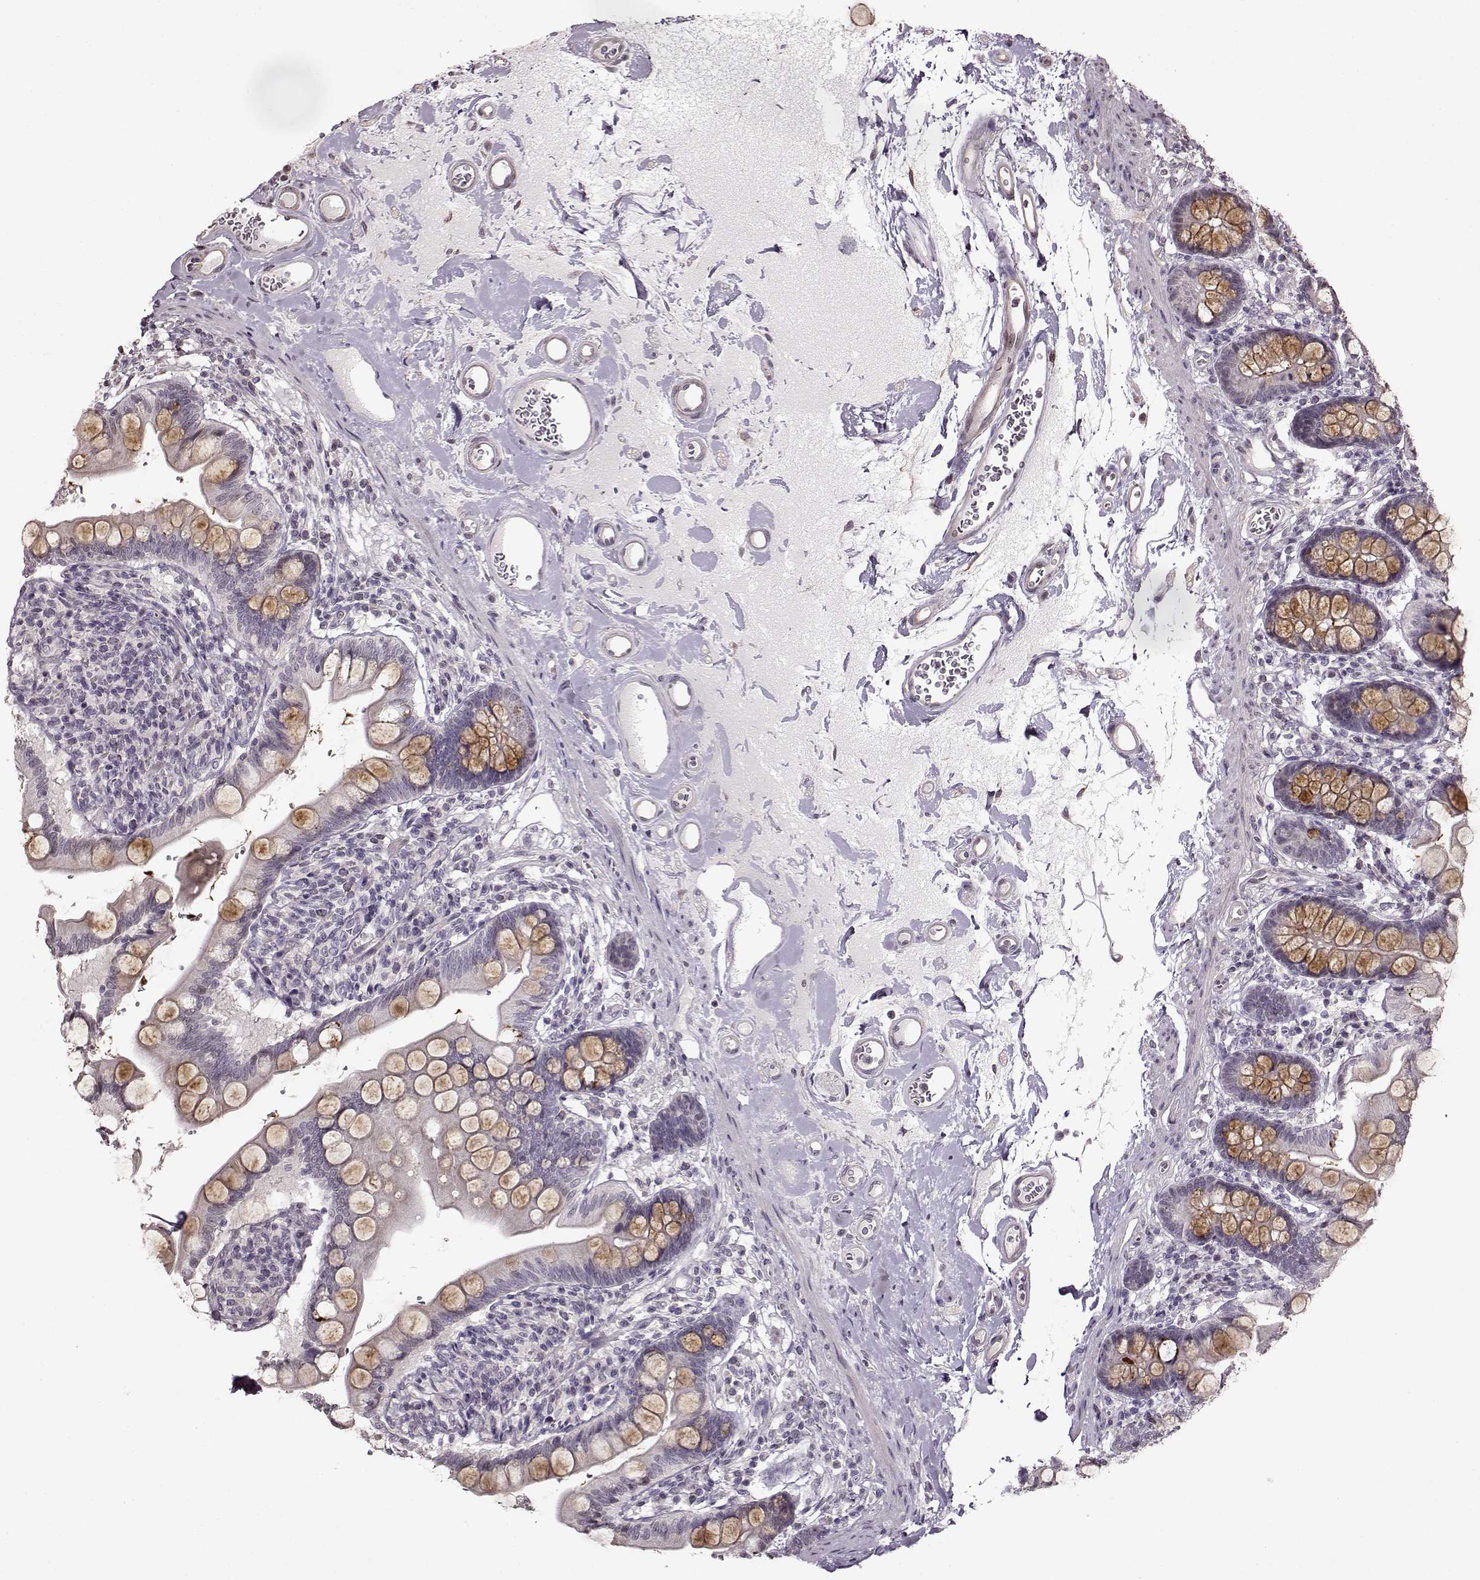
{"staining": {"intensity": "moderate", "quantity": "<25%", "location": "cytoplasmic/membranous"}, "tissue": "small intestine", "cell_type": "Glandular cells", "image_type": "normal", "snomed": [{"axis": "morphology", "description": "Normal tissue, NOS"}, {"axis": "topography", "description": "Small intestine"}], "caption": "This image shows benign small intestine stained with immunohistochemistry to label a protein in brown. The cytoplasmic/membranous of glandular cells show moderate positivity for the protein. Nuclei are counter-stained blue.", "gene": "FSHB", "patient": {"sex": "female", "age": 56}}